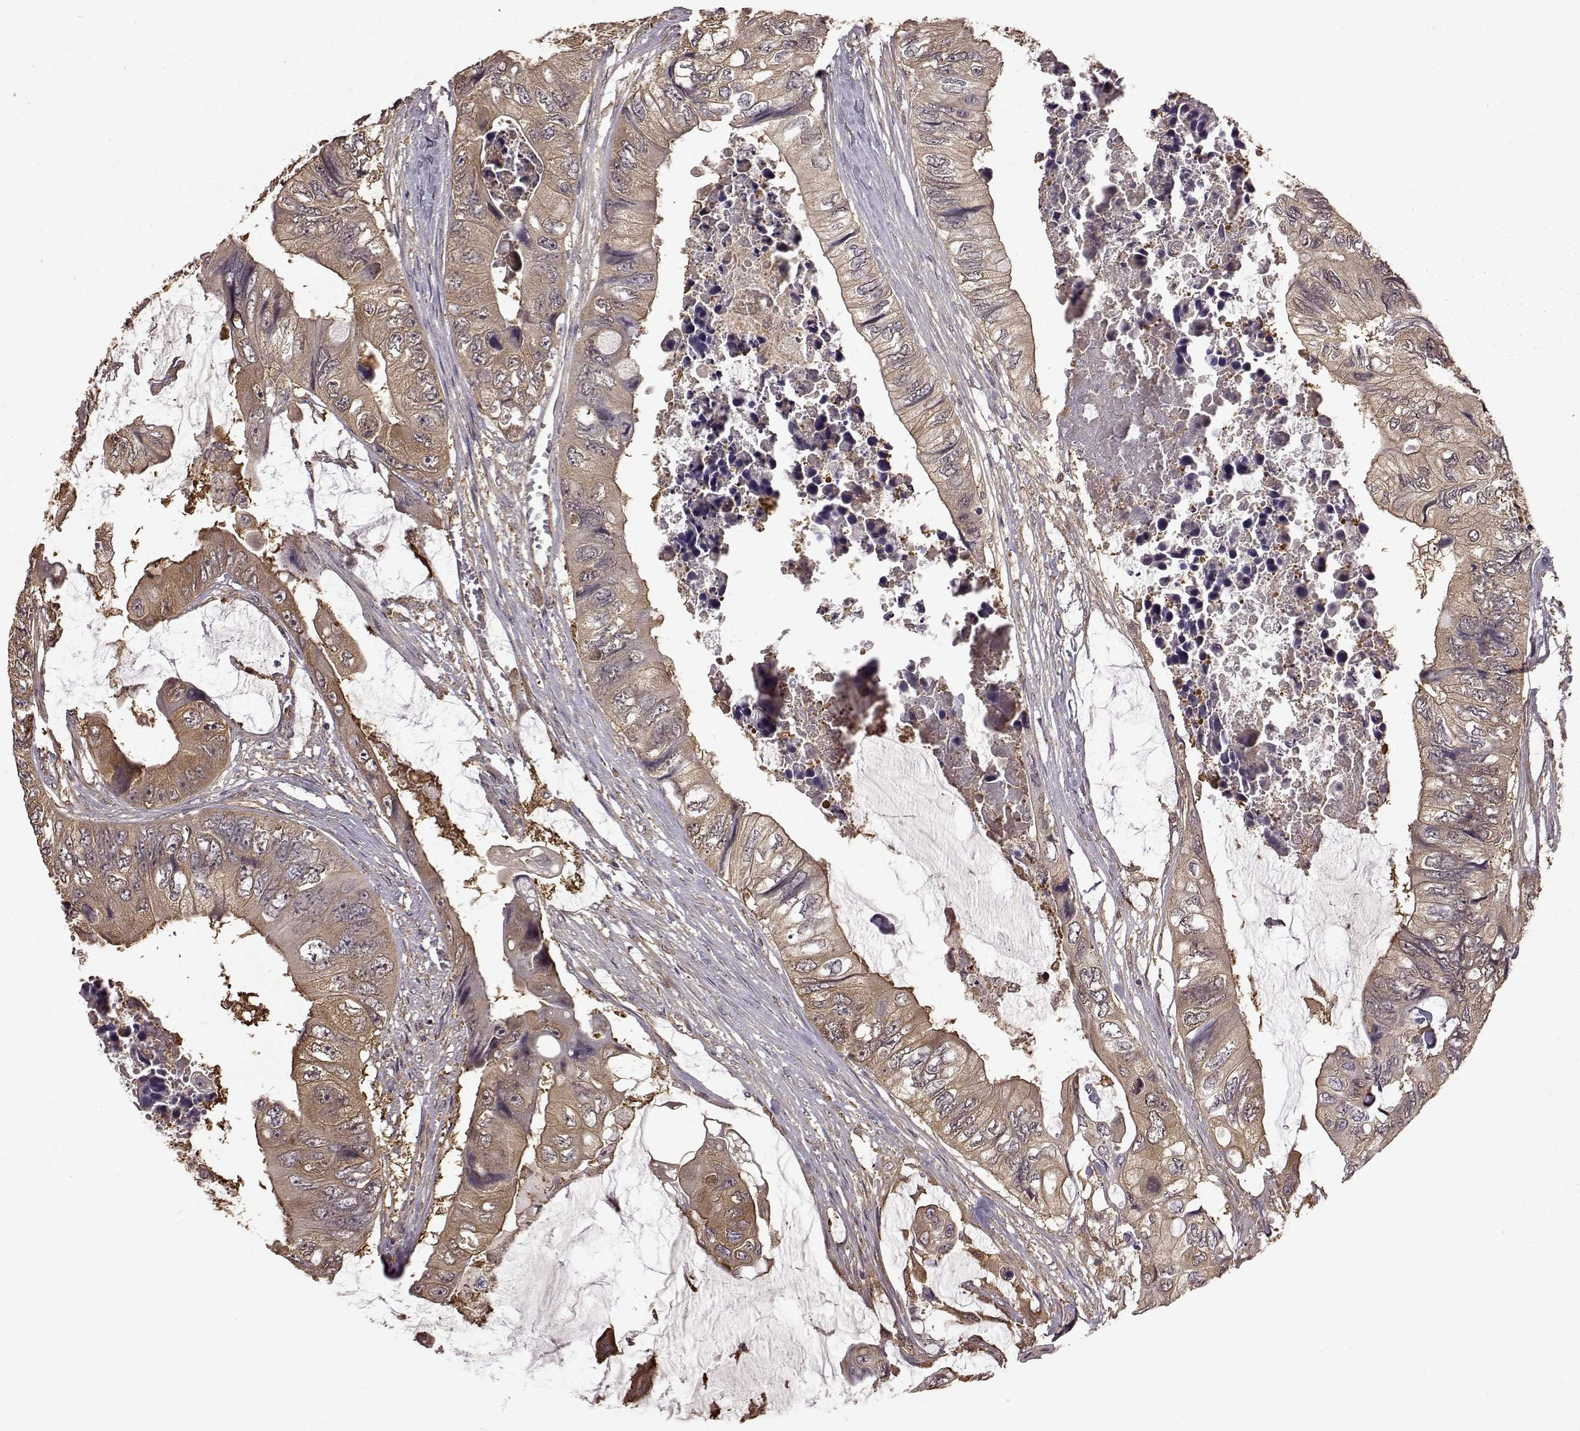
{"staining": {"intensity": "moderate", "quantity": ">75%", "location": "cytoplasmic/membranous"}, "tissue": "colorectal cancer", "cell_type": "Tumor cells", "image_type": "cancer", "snomed": [{"axis": "morphology", "description": "Adenocarcinoma, NOS"}, {"axis": "topography", "description": "Rectum"}], "caption": "This micrograph demonstrates colorectal cancer (adenocarcinoma) stained with IHC to label a protein in brown. The cytoplasmic/membranous of tumor cells show moderate positivity for the protein. Nuclei are counter-stained blue.", "gene": "NME1-NME2", "patient": {"sex": "male", "age": 63}}